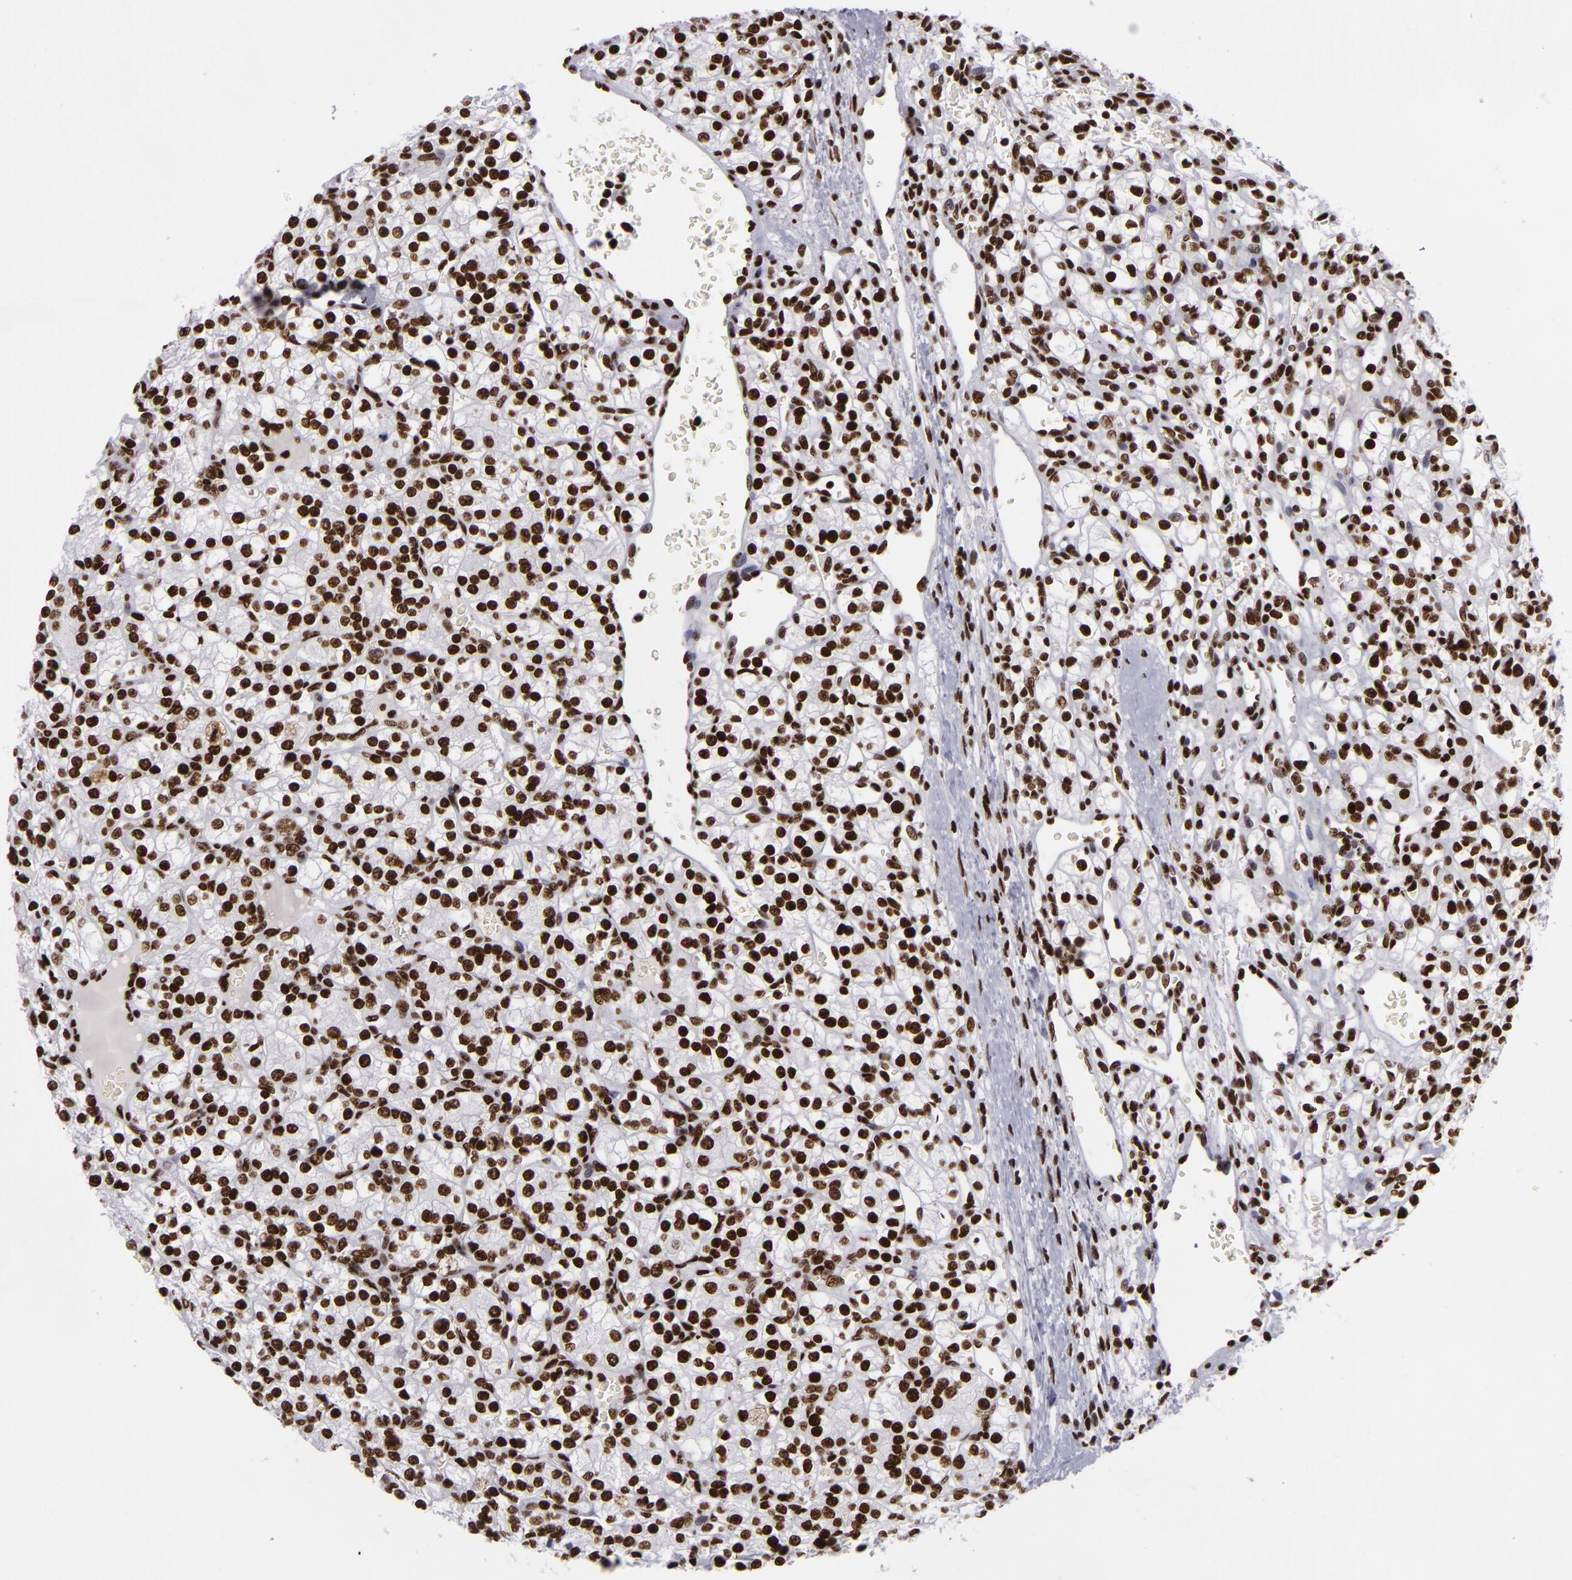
{"staining": {"intensity": "strong", "quantity": ">75%", "location": "nuclear"}, "tissue": "renal cancer", "cell_type": "Tumor cells", "image_type": "cancer", "snomed": [{"axis": "morphology", "description": "Adenocarcinoma, NOS"}, {"axis": "topography", "description": "Kidney"}], "caption": "Renal cancer (adenocarcinoma) tissue exhibits strong nuclear positivity in approximately >75% of tumor cells, visualized by immunohistochemistry. (DAB (3,3'-diaminobenzidine) = brown stain, brightfield microscopy at high magnification).", "gene": "SAFB", "patient": {"sex": "female", "age": 62}}